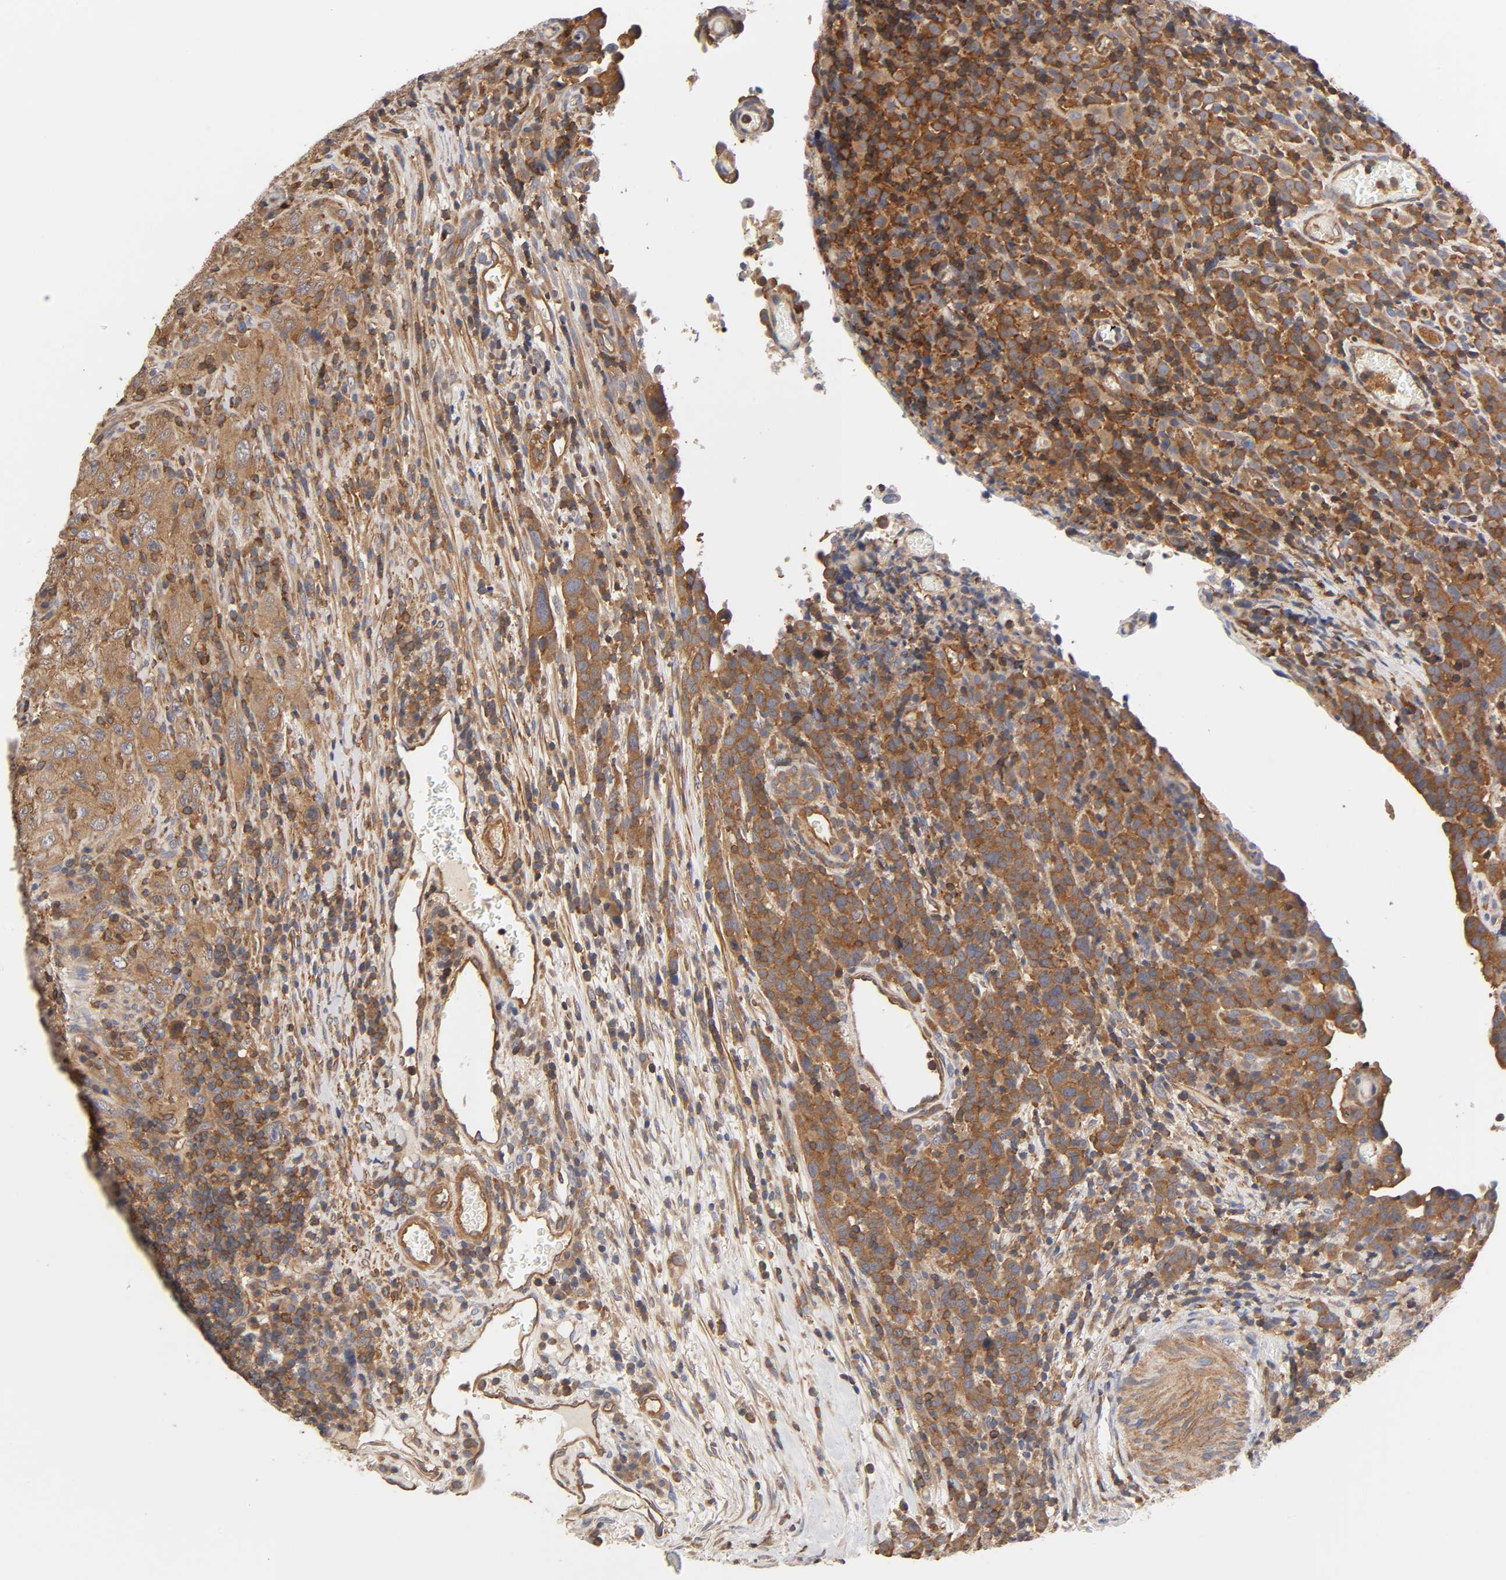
{"staining": {"intensity": "strong", "quantity": ">75%", "location": "cytoplasmic/membranous"}, "tissue": "urothelial cancer", "cell_type": "Tumor cells", "image_type": "cancer", "snomed": [{"axis": "morphology", "description": "Urothelial carcinoma, High grade"}, {"axis": "topography", "description": "Urinary bladder"}], "caption": "This histopathology image reveals urothelial cancer stained with immunohistochemistry (IHC) to label a protein in brown. The cytoplasmic/membranous of tumor cells show strong positivity for the protein. Nuclei are counter-stained blue.", "gene": "LAMTOR2", "patient": {"sex": "male", "age": 61}}